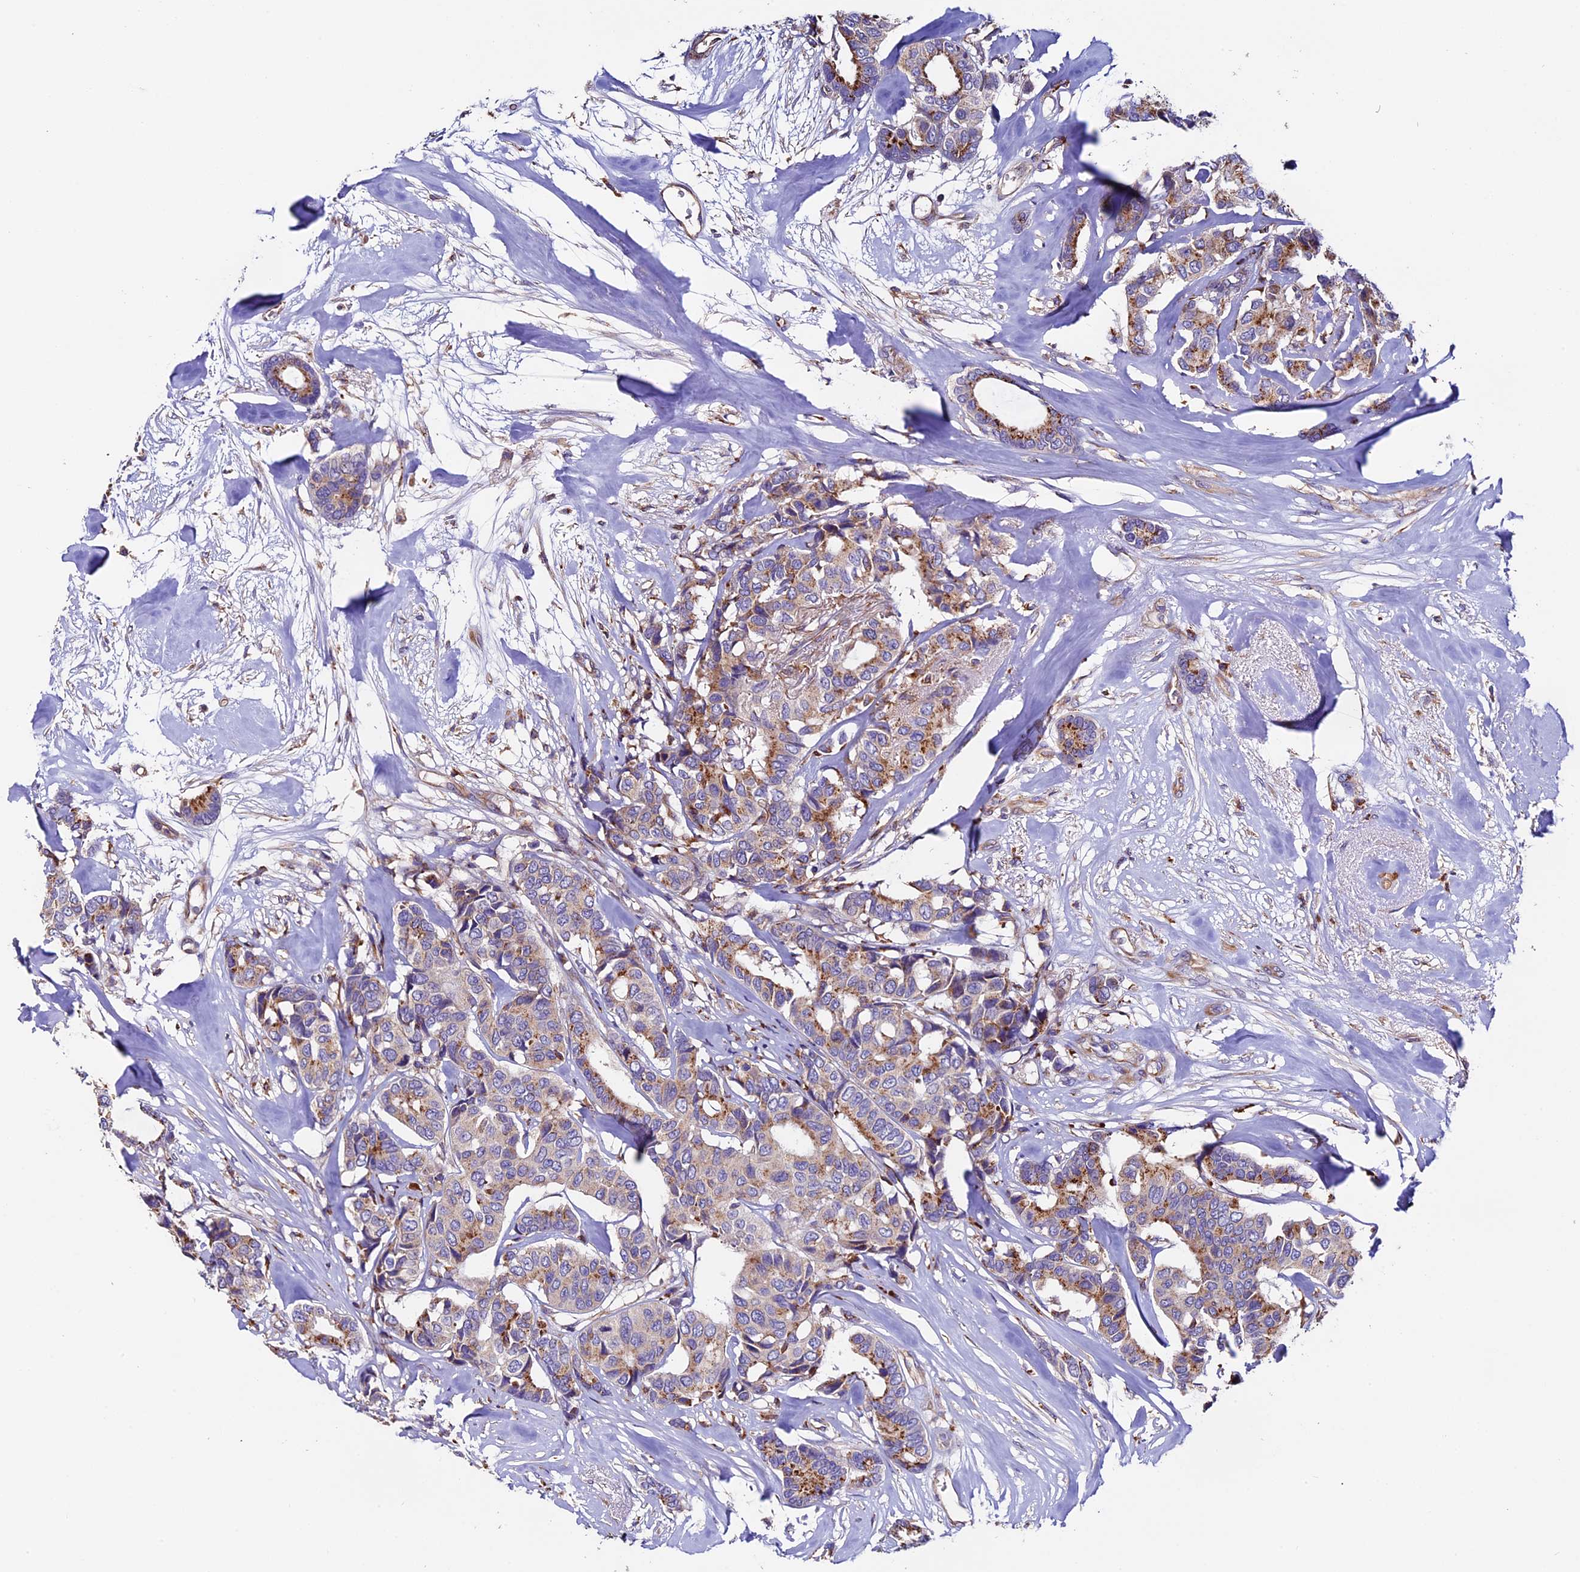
{"staining": {"intensity": "moderate", "quantity": "25%-75%", "location": "cytoplasmic/membranous"}, "tissue": "breast cancer", "cell_type": "Tumor cells", "image_type": "cancer", "snomed": [{"axis": "morphology", "description": "Duct carcinoma"}, {"axis": "topography", "description": "Breast"}], "caption": "The image shows staining of breast cancer, revealing moderate cytoplasmic/membranous protein positivity (brown color) within tumor cells.", "gene": "CLN5", "patient": {"sex": "female", "age": 87}}